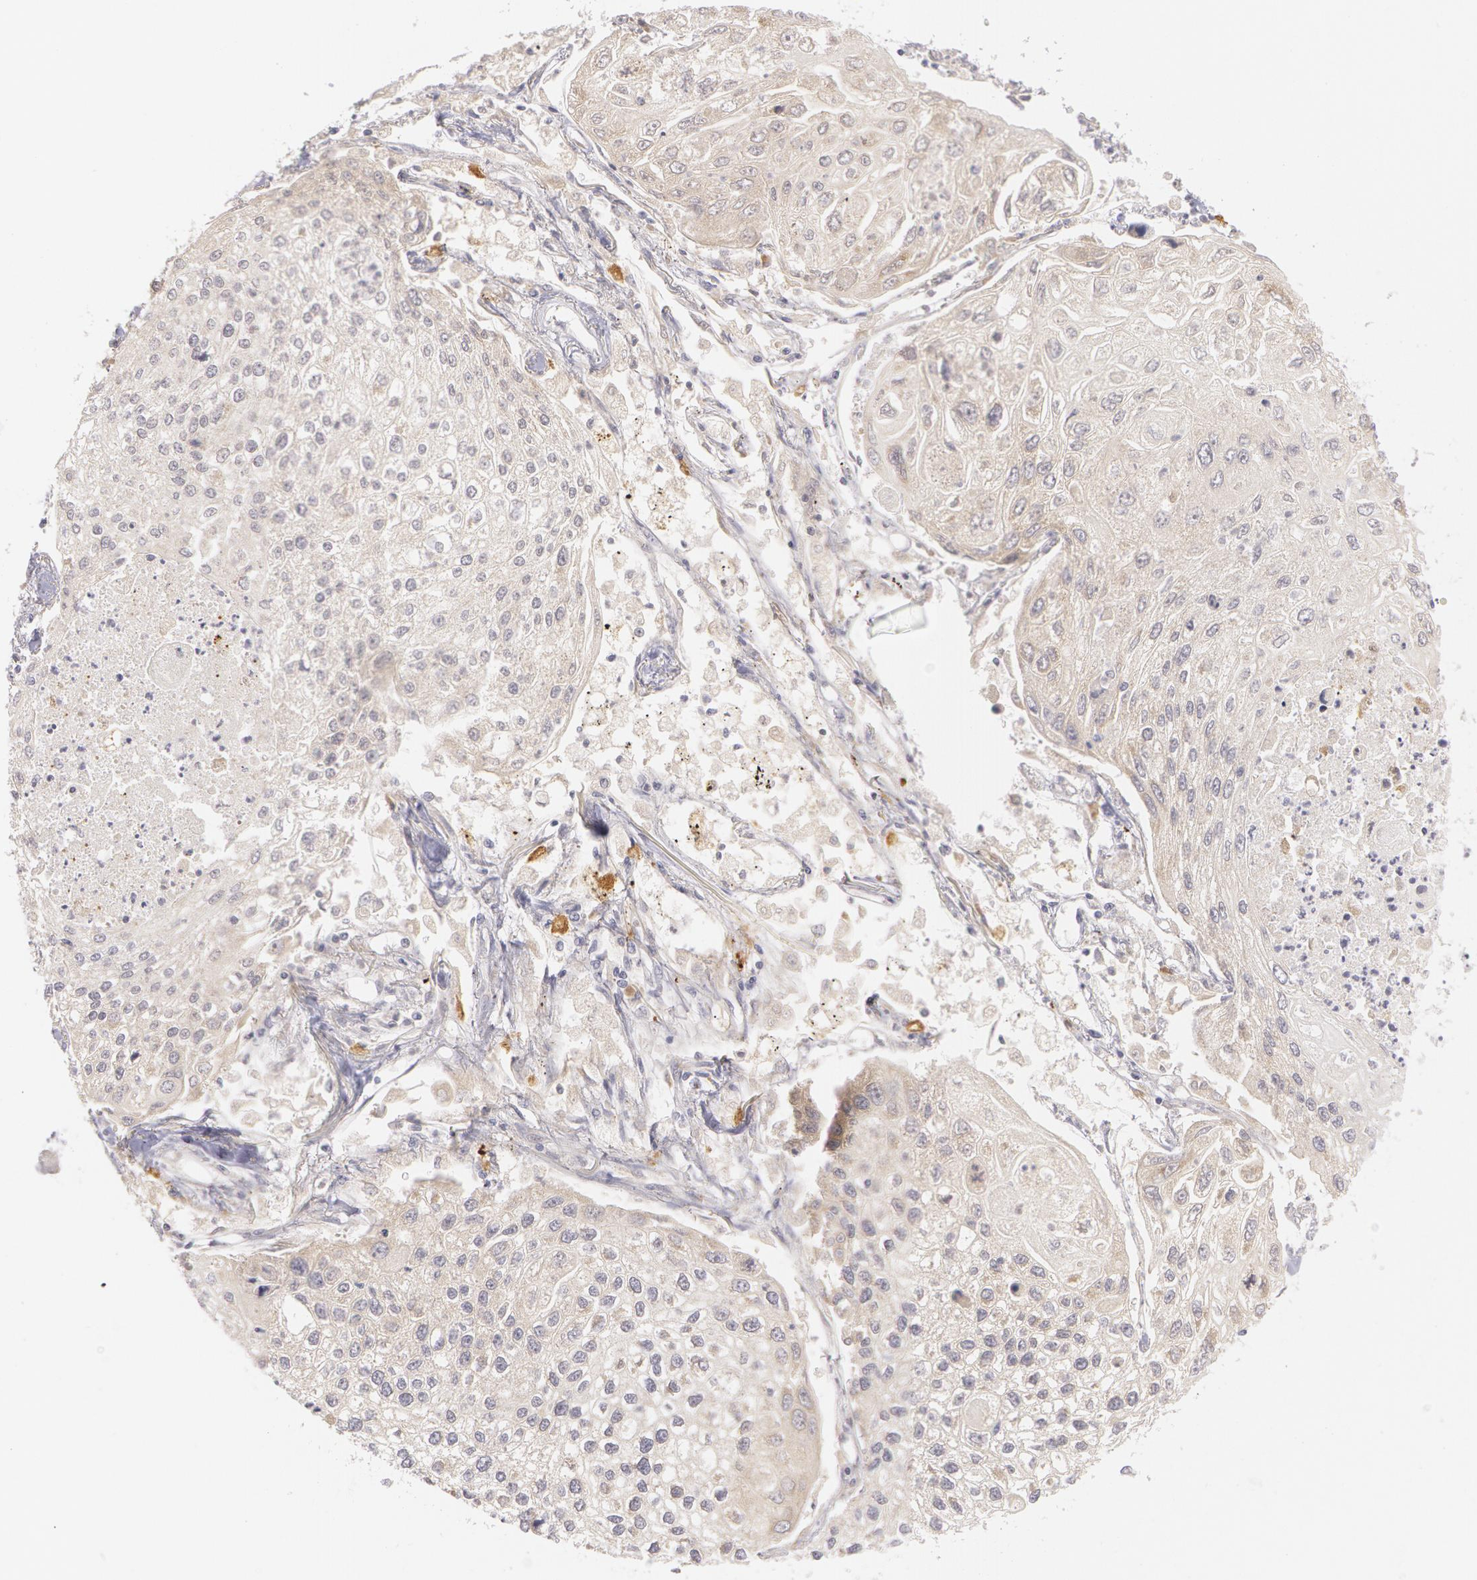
{"staining": {"intensity": "negative", "quantity": "none", "location": "none"}, "tissue": "lung cancer", "cell_type": "Tumor cells", "image_type": "cancer", "snomed": [{"axis": "morphology", "description": "Squamous cell carcinoma, NOS"}, {"axis": "topography", "description": "Lung"}], "caption": "This is an IHC image of human lung cancer (squamous cell carcinoma). There is no positivity in tumor cells.", "gene": "LBP", "patient": {"sex": "male", "age": 75}}